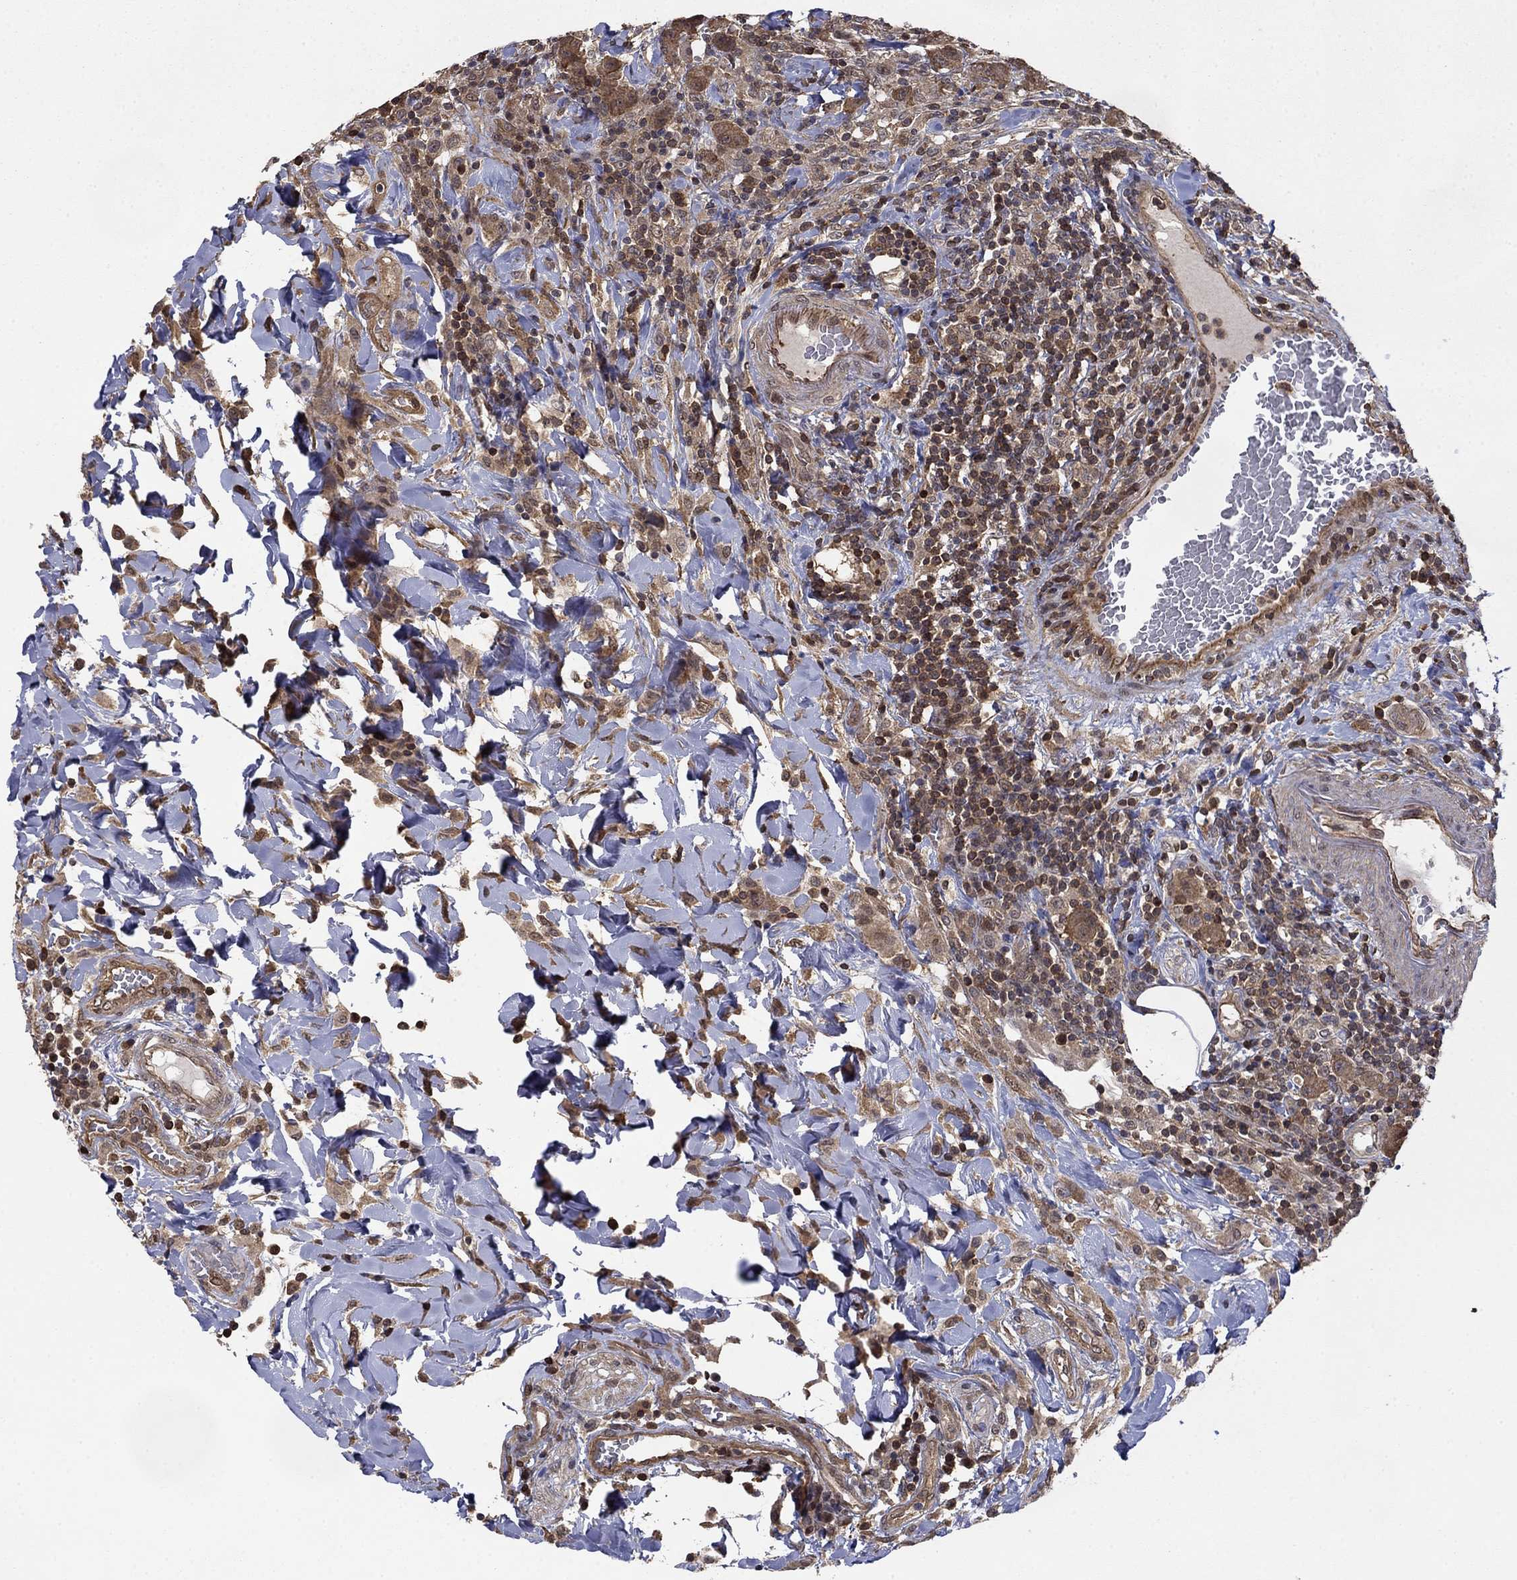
{"staining": {"intensity": "weak", "quantity": ">75%", "location": "cytoplasmic/membranous"}, "tissue": "colorectal cancer", "cell_type": "Tumor cells", "image_type": "cancer", "snomed": [{"axis": "morphology", "description": "Adenocarcinoma, NOS"}, {"axis": "topography", "description": "Colon"}], "caption": "High-magnification brightfield microscopy of adenocarcinoma (colorectal) stained with DAB (3,3'-diaminobenzidine) (brown) and counterstained with hematoxylin (blue). tumor cells exhibit weak cytoplasmic/membranous positivity is present in about>75% of cells. (IHC, brightfield microscopy, high magnification).", "gene": "RNF114", "patient": {"sex": "female", "age": 69}}